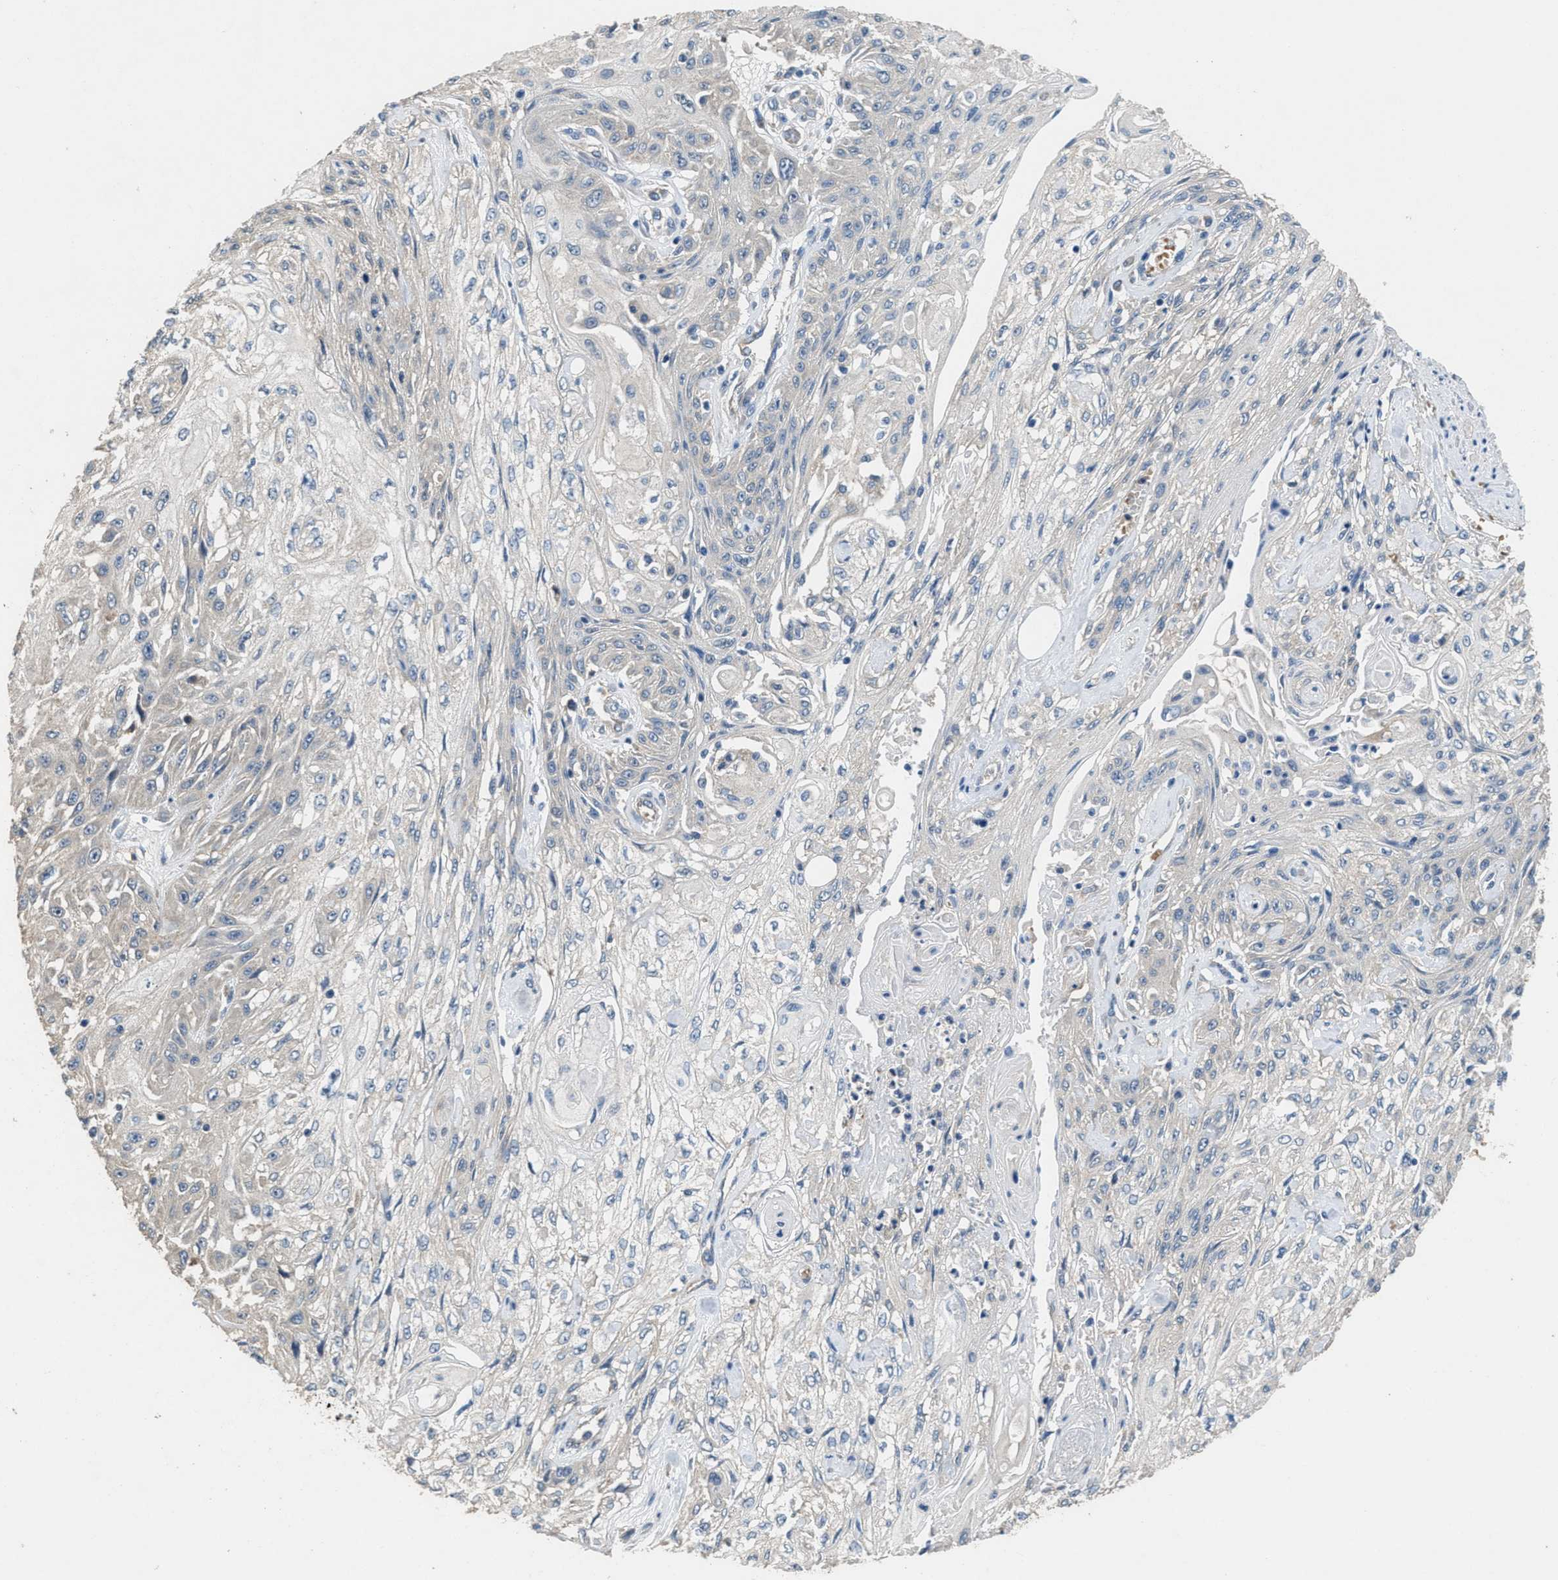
{"staining": {"intensity": "negative", "quantity": "none", "location": "none"}, "tissue": "skin cancer", "cell_type": "Tumor cells", "image_type": "cancer", "snomed": [{"axis": "morphology", "description": "Squamous cell carcinoma, NOS"}, {"axis": "morphology", "description": "Squamous cell carcinoma, metastatic, NOS"}, {"axis": "topography", "description": "Skin"}, {"axis": "topography", "description": "Lymph node"}], "caption": "Immunohistochemistry photomicrograph of neoplastic tissue: human skin squamous cell carcinoma stained with DAB (3,3'-diaminobenzidine) shows no significant protein positivity in tumor cells. (Immunohistochemistry, brightfield microscopy, high magnification).", "gene": "DGKE", "patient": {"sex": "male", "age": 75}}